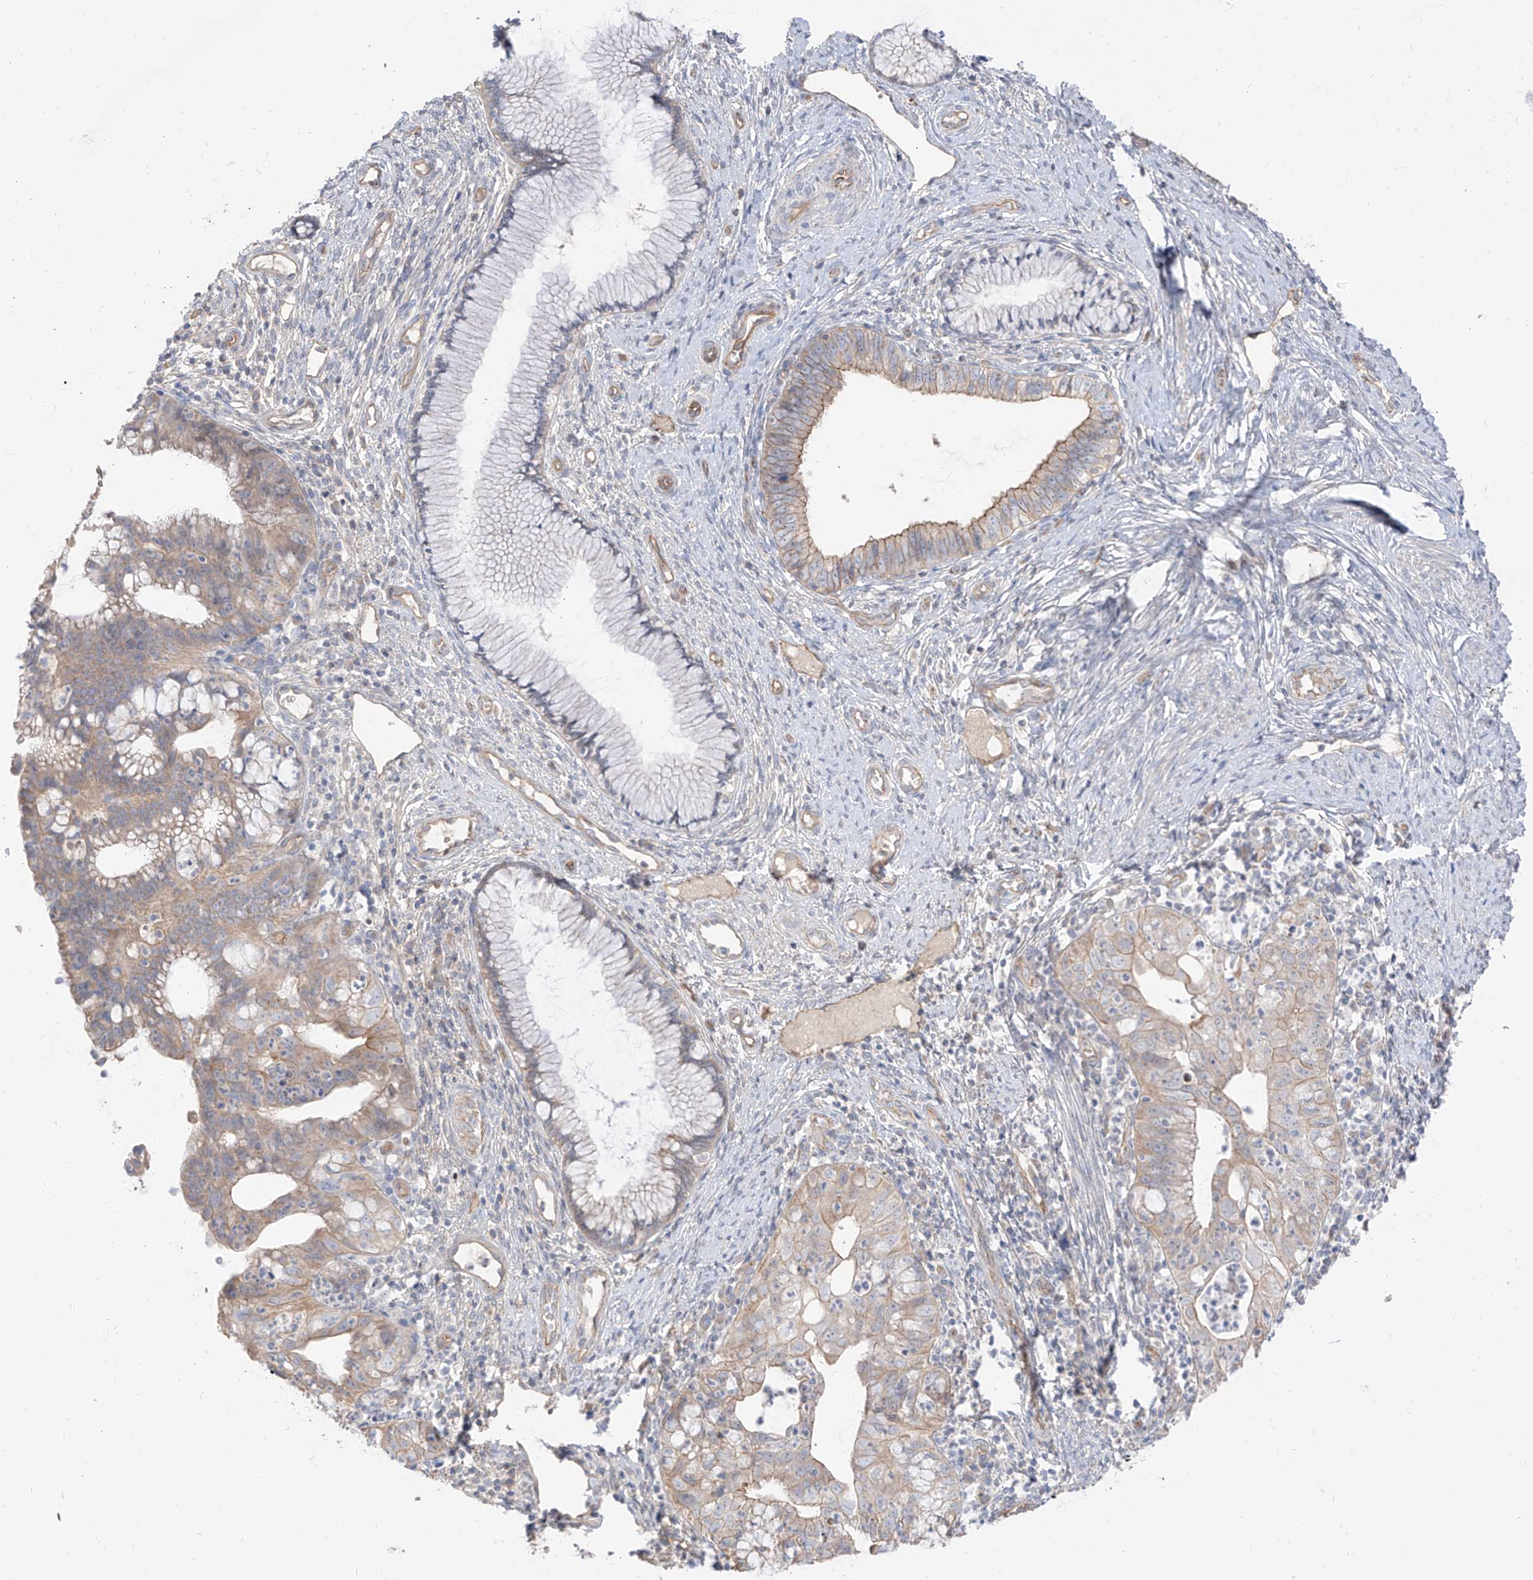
{"staining": {"intensity": "weak", "quantity": "25%-75%", "location": "cytoplasmic/membranous"}, "tissue": "cervical cancer", "cell_type": "Tumor cells", "image_type": "cancer", "snomed": [{"axis": "morphology", "description": "Adenocarcinoma, NOS"}, {"axis": "topography", "description": "Cervix"}], "caption": "IHC (DAB (3,3'-diaminobenzidine)) staining of human cervical cancer (adenocarcinoma) shows weak cytoplasmic/membranous protein expression in about 25%-75% of tumor cells.", "gene": "EPHX4", "patient": {"sex": "female", "age": 36}}